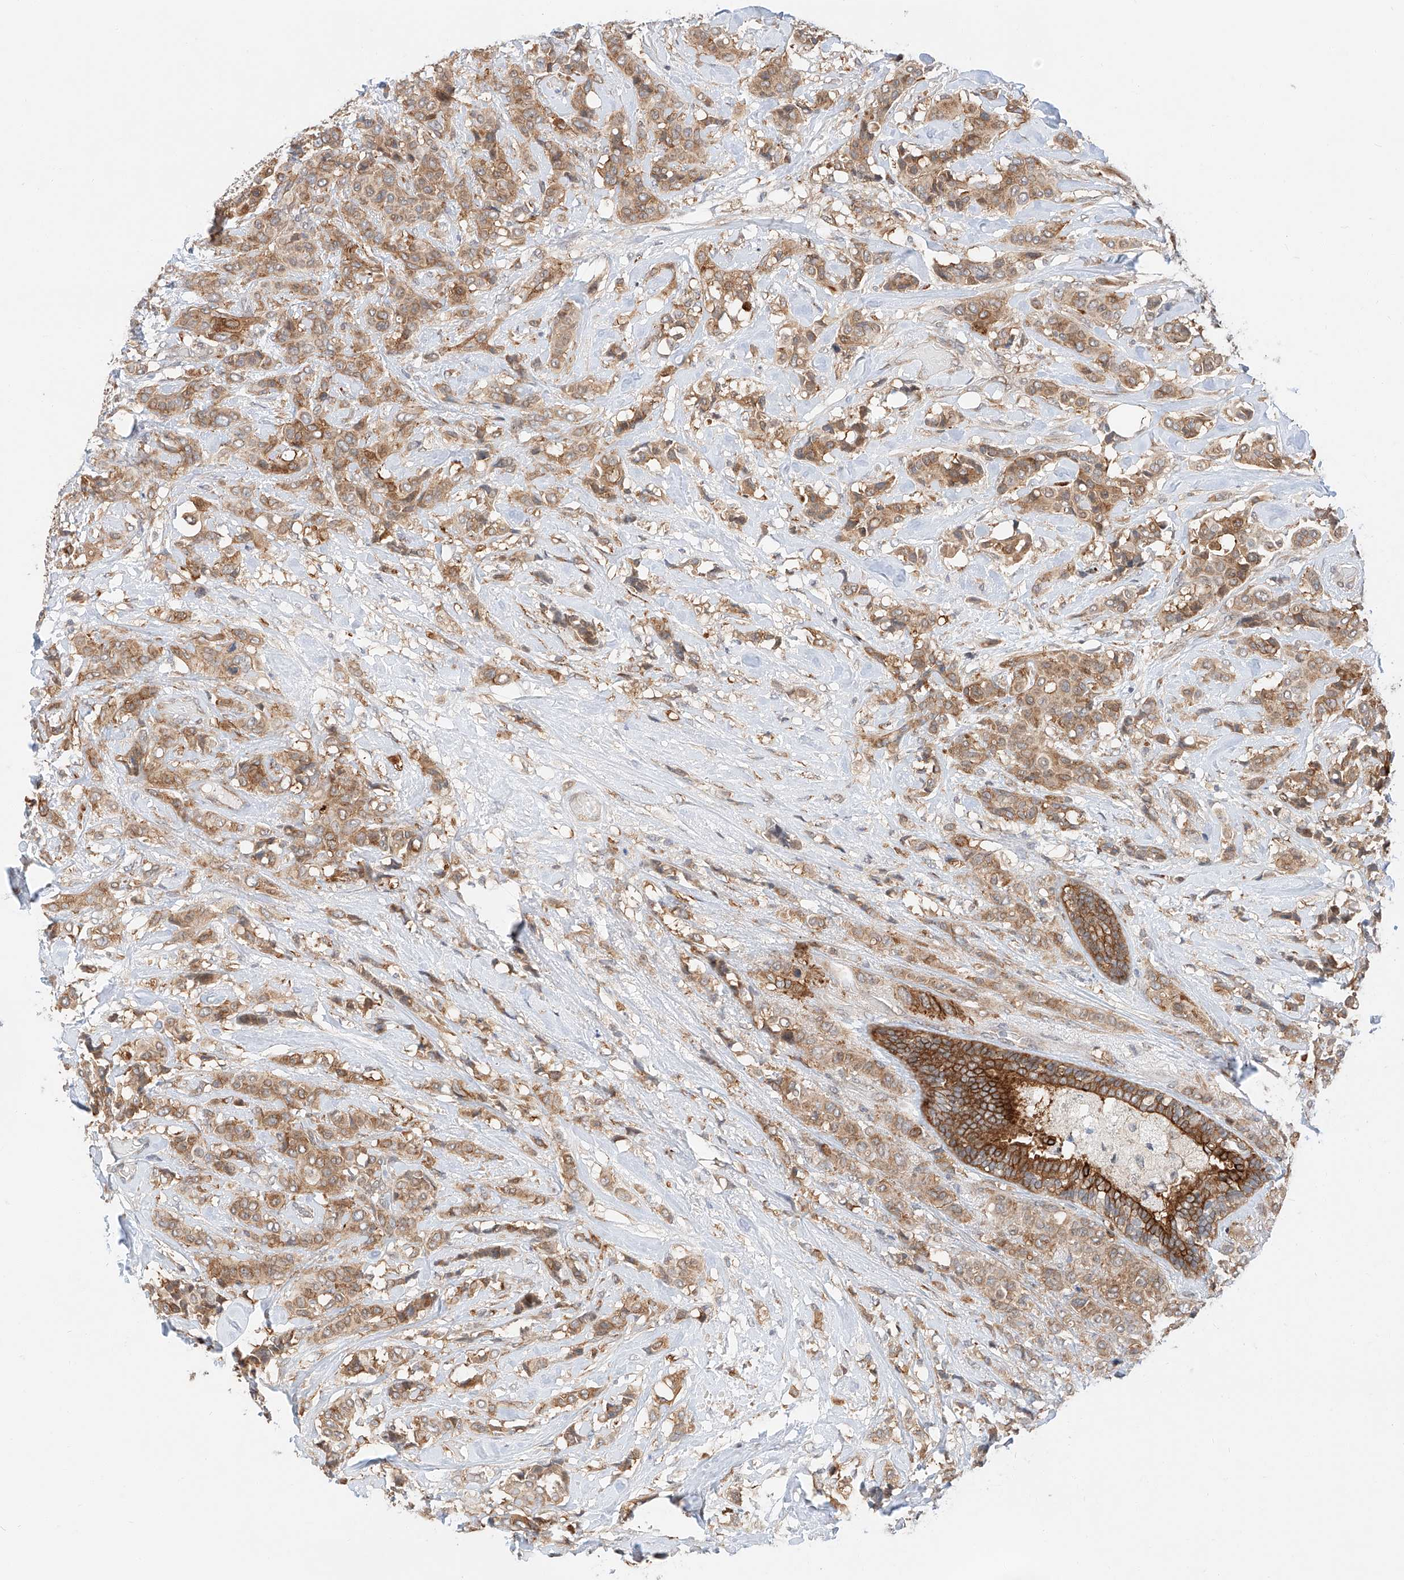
{"staining": {"intensity": "moderate", "quantity": ">75%", "location": "cytoplasmic/membranous"}, "tissue": "breast cancer", "cell_type": "Tumor cells", "image_type": "cancer", "snomed": [{"axis": "morphology", "description": "Lobular carcinoma"}, {"axis": "topography", "description": "Breast"}], "caption": "Tumor cells display moderate cytoplasmic/membranous staining in approximately >75% of cells in breast cancer.", "gene": "CARMIL1", "patient": {"sex": "female", "age": 51}}